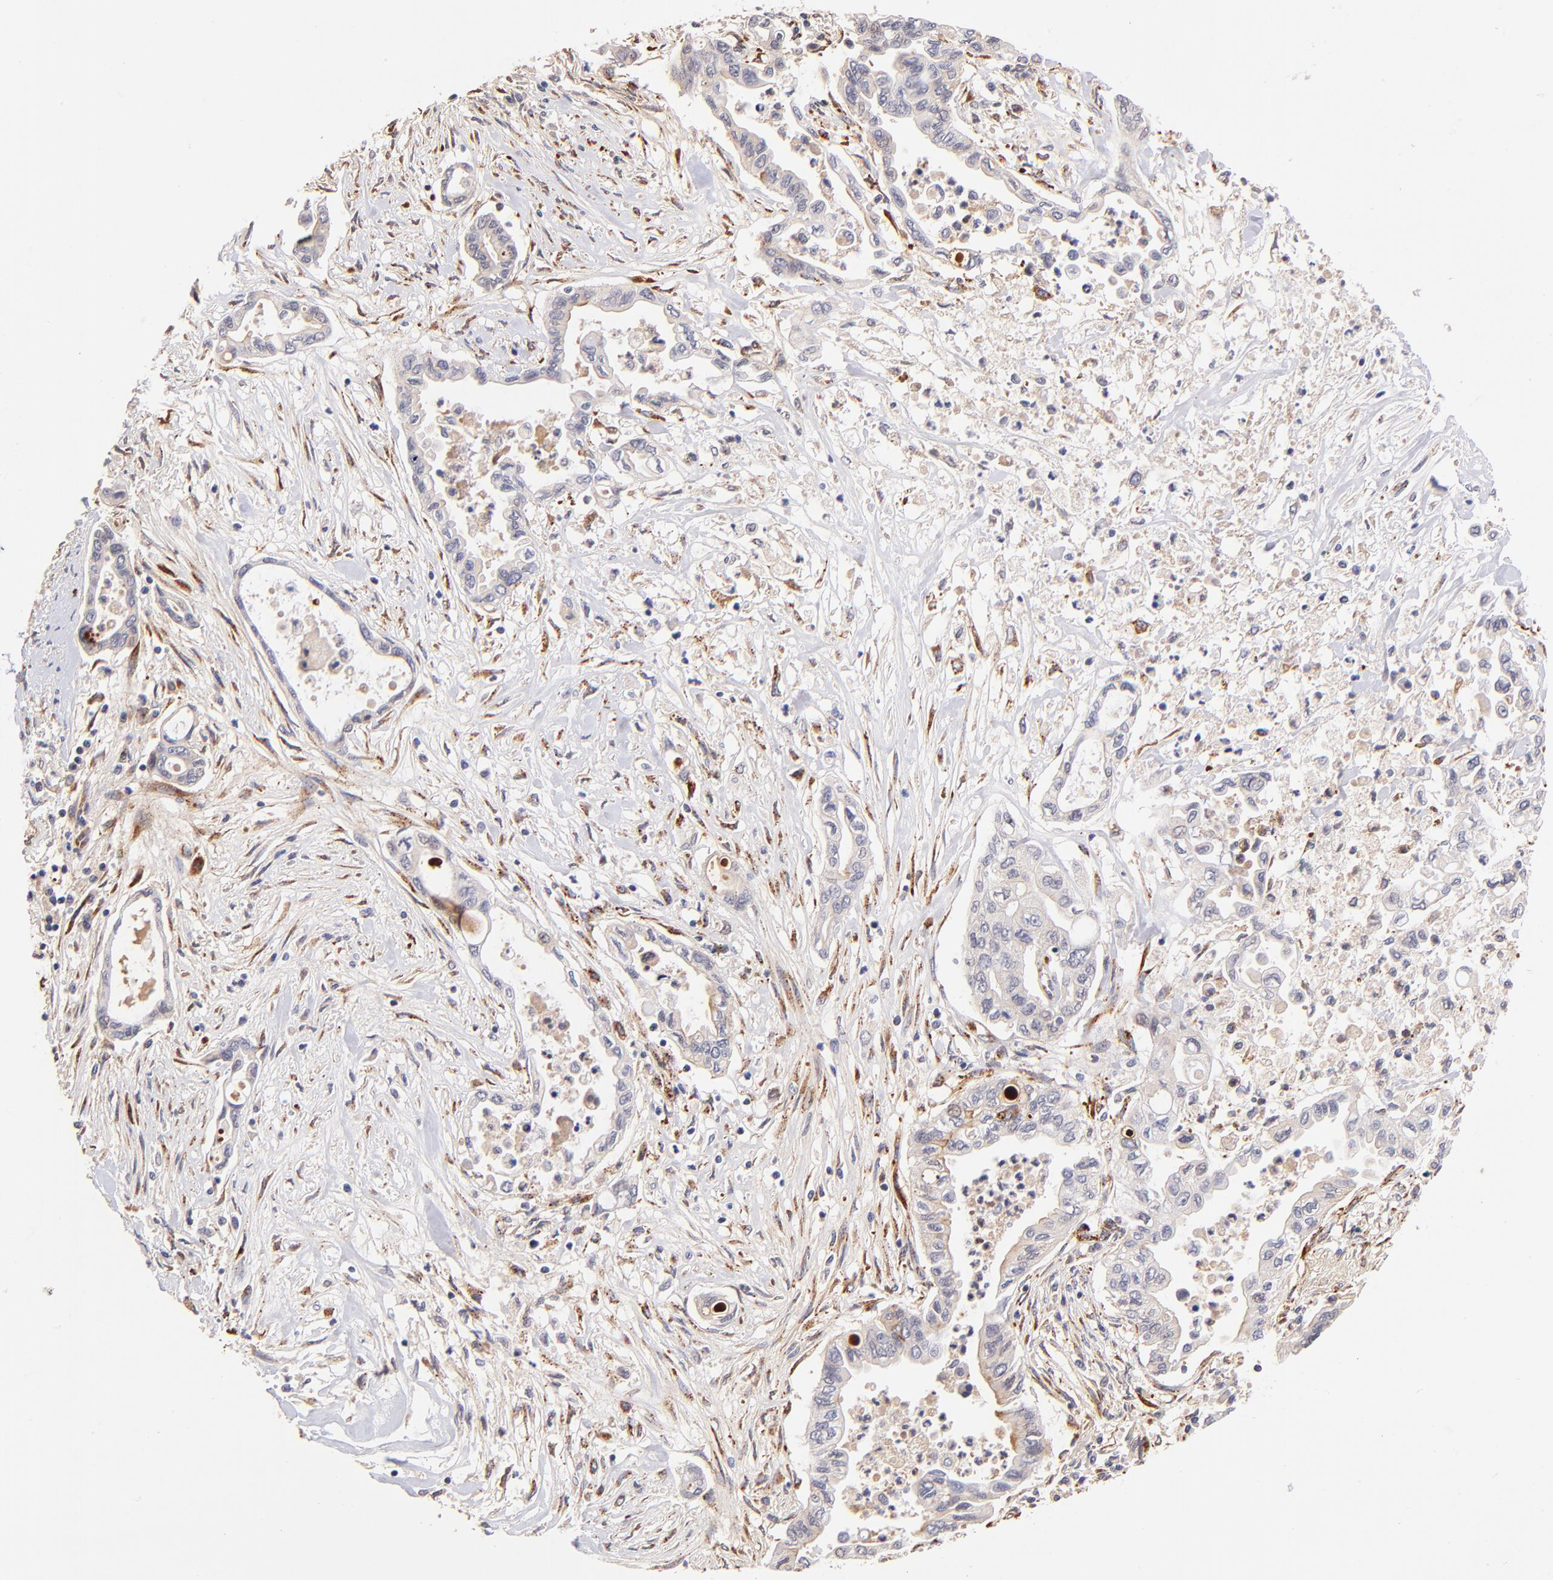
{"staining": {"intensity": "moderate", "quantity": "25%-75%", "location": "cytoplasmic/membranous"}, "tissue": "pancreatic cancer", "cell_type": "Tumor cells", "image_type": "cancer", "snomed": [{"axis": "morphology", "description": "Adenocarcinoma, NOS"}, {"axis": "topography", "description": "Pancreas"}], "caption": "Brown immunohistochemical staining in adenocarcinoma (pancreatic) demonstrates moderate cytoplasmic/membranous positivity in about 25%-75% of tumor cells.", "gene": "SPARC", "patient": {"sex": "female", "age": 57}}